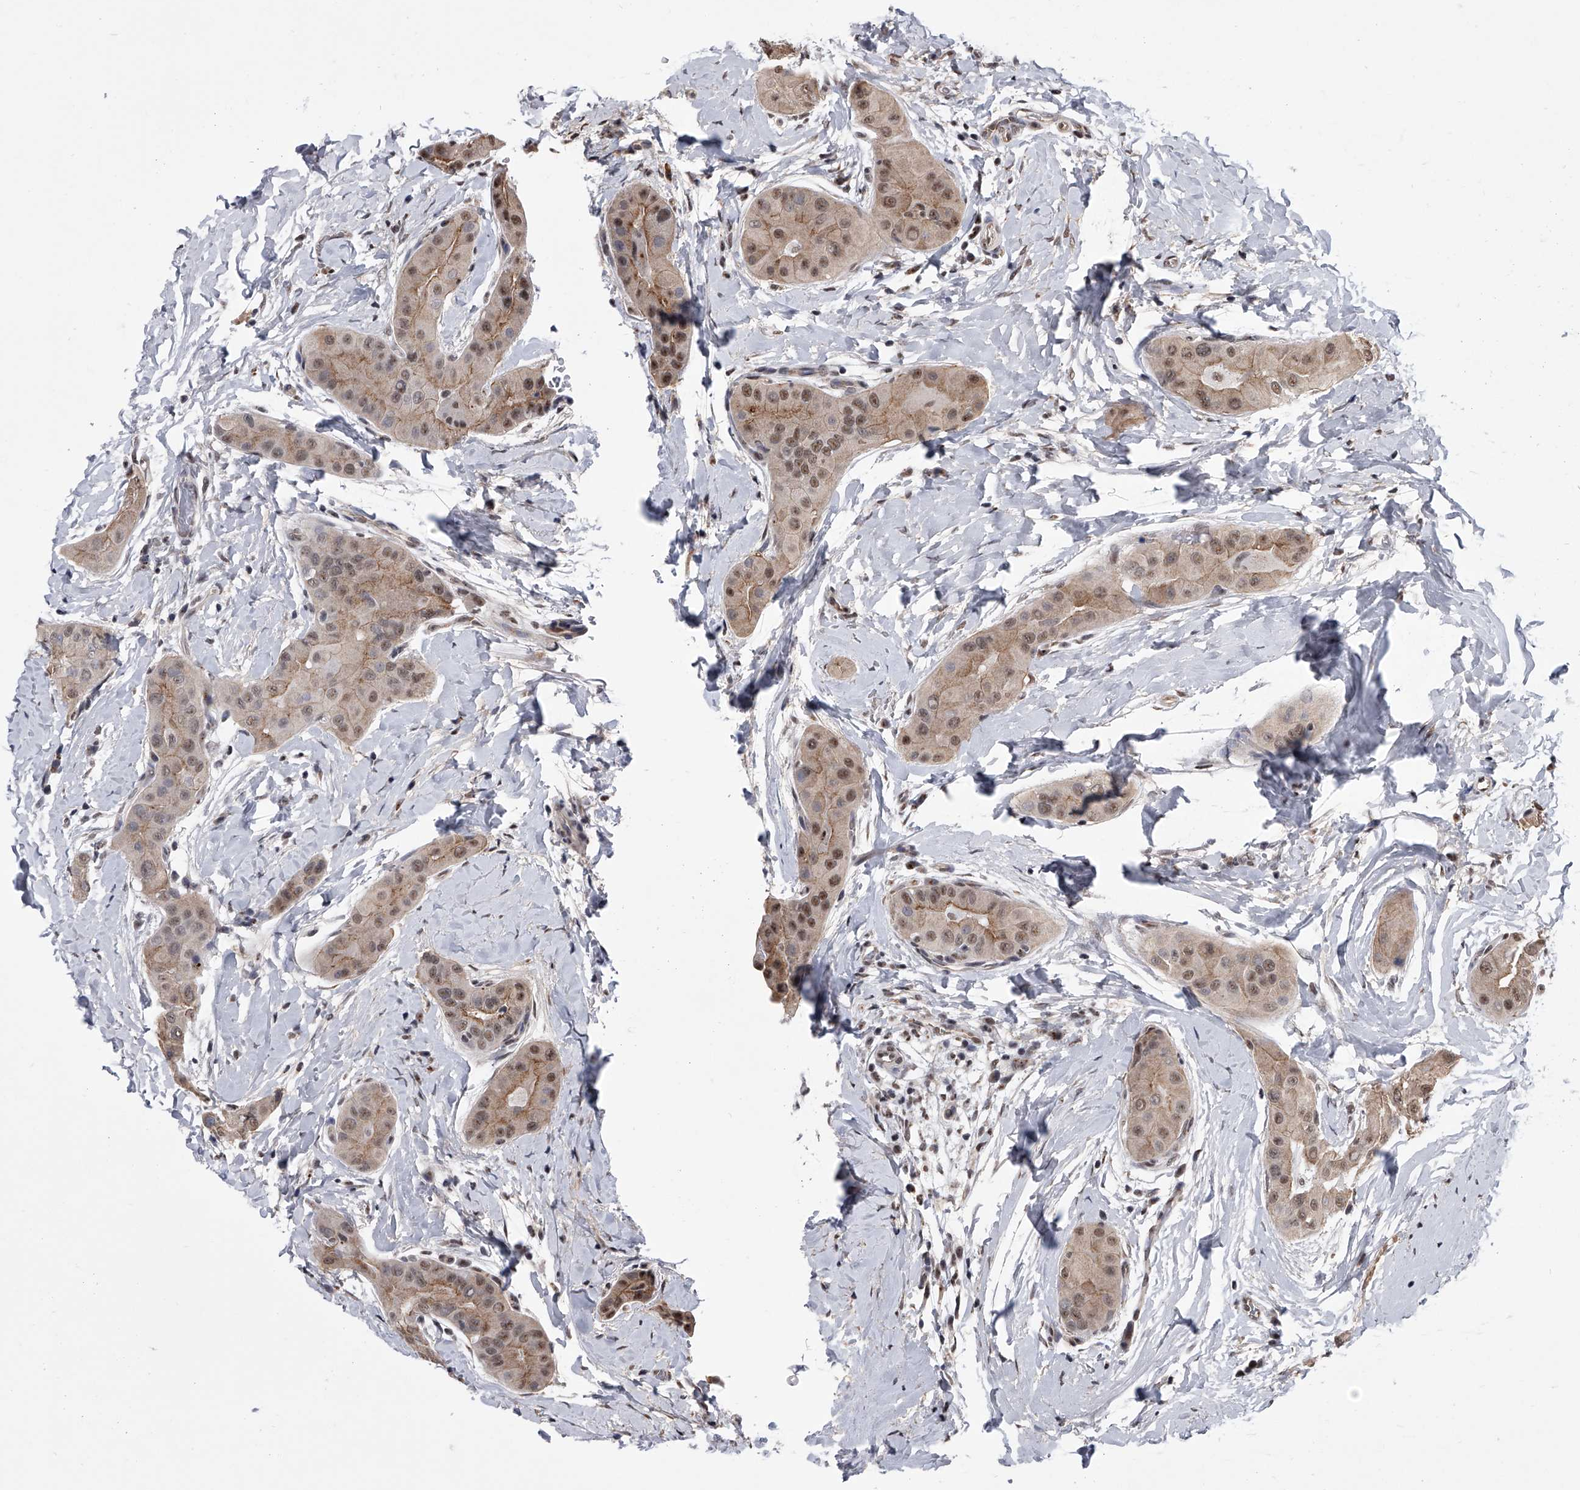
{"staining": {"intensity": "moderate", "quantity": ">75%", "location": "cytoplasmic/membranous,nuclear"}, "tissue": "thyroid cancer", "cell_type": "Tumor cells", "image_type": "cancer", "snomed": [{"axis": "morphology", "description": "Papillary adenocarcinoma, NOS"}, {"axis": "topography", "description": "Thyroid gland"}], "caption": "Immunohistochemistry (IHC) (DAB (3,3'-diaminobenzidine)) staining of thyroid papillary adenocarcinoma demonstrates moderate cytoplasmic/membranous and nuclear protein expression in about >75% of tumor cells. The protein of interest is stained brown, and the nuclei are stained in blue (DAB (3,3'-diaminobenzidine) IHC with brightfield microscopy, high magnification).", "gene": "ZNF76", "patient": {"sex": "male", "age": 33}}